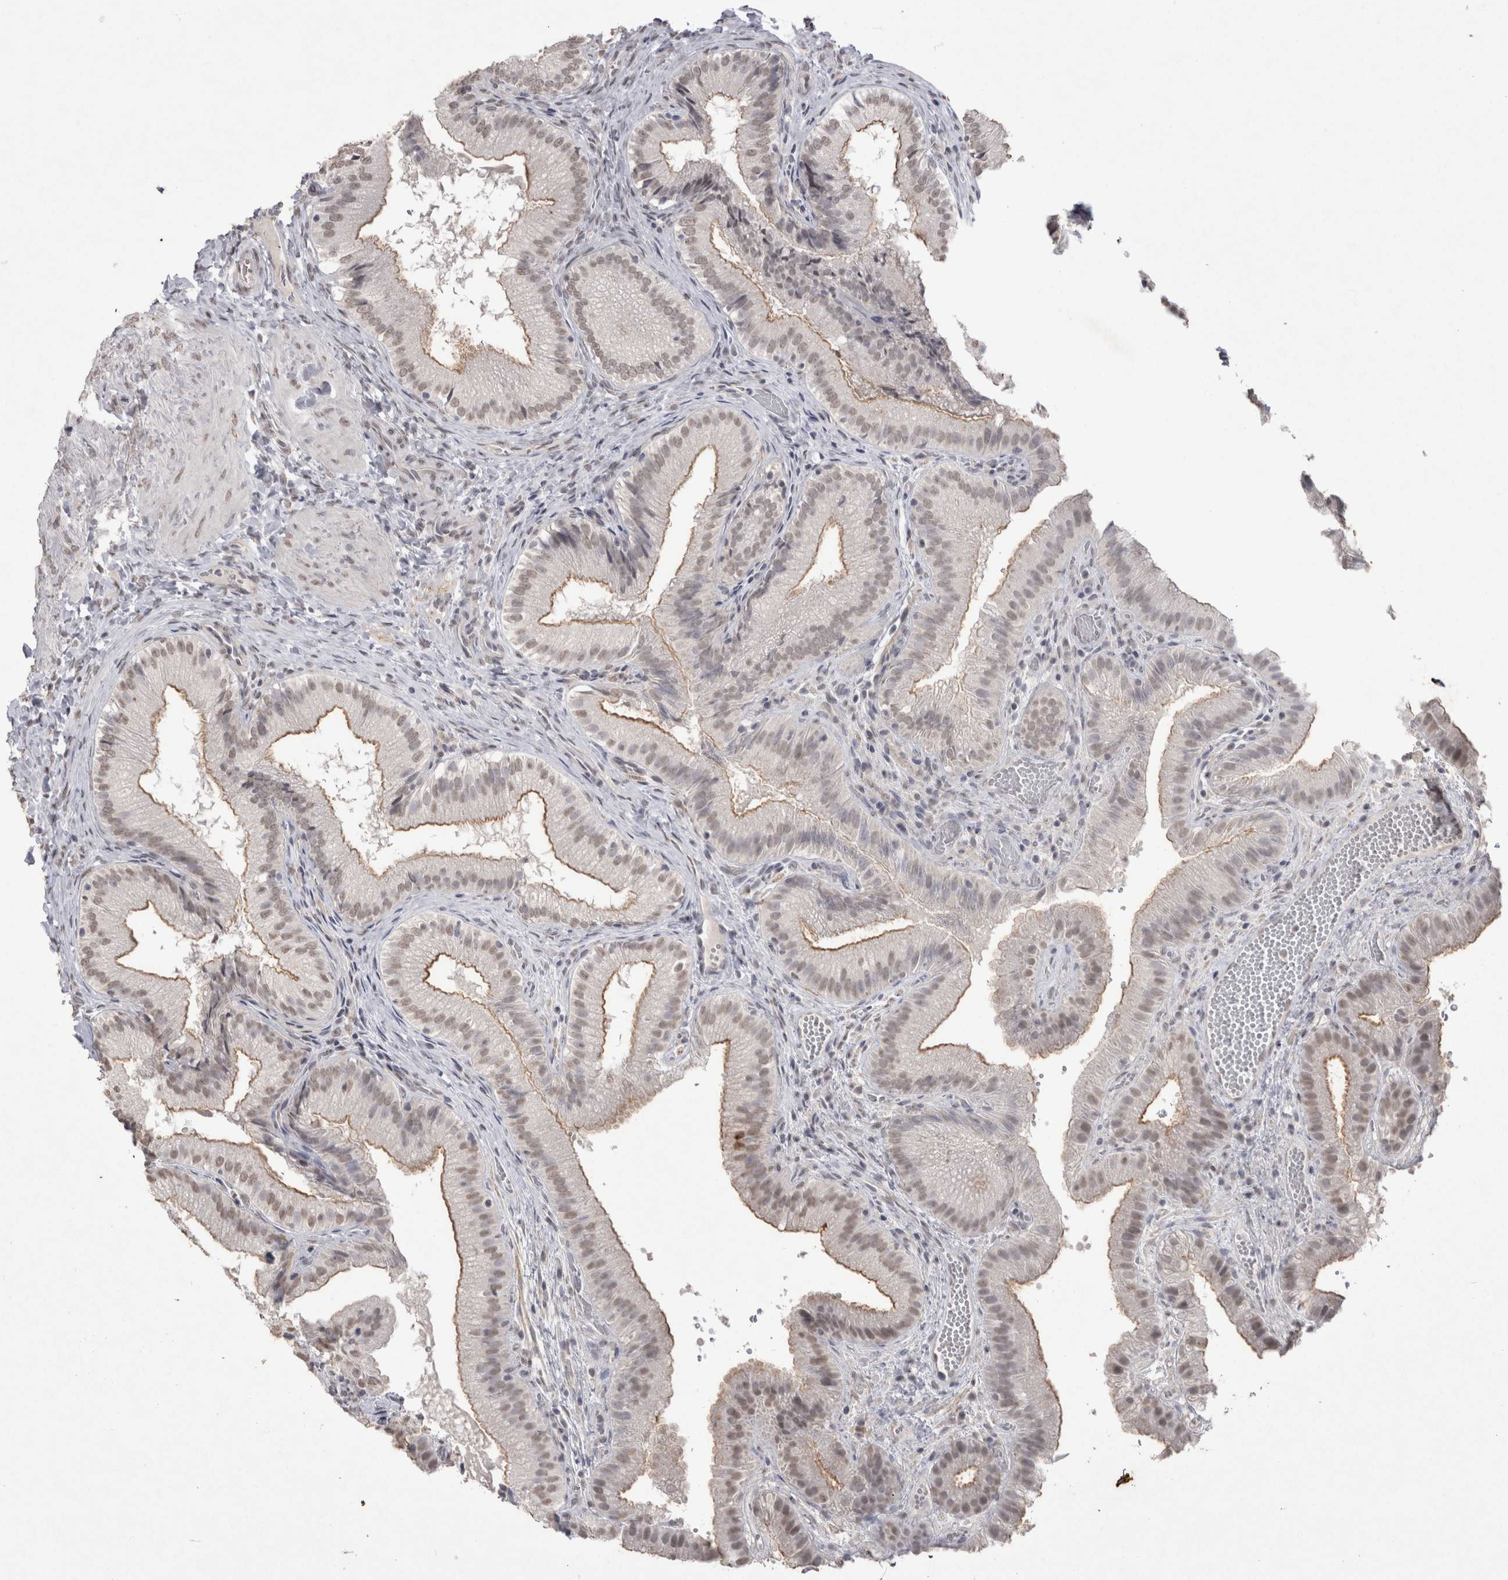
{"staining": {"intensity": "moderate", "quantity": ">75%", "location": "cytoplasmic/membranous,nuclear"}, "tissue": "gallbladder", "cell_type": "Glandular cells", "image_type": "normal", "snomed": [{"axis": "morphology", "description": "Normal tissue, NOS"}, {"axis": "topography", "description": "Gallbladder"}], "caption": "The immunohistochemical stain highlights moderate cytoplasmic/membranous,nuclear staining in glandular cells of benign gallbladder.", "gene": "DDX4", "patient": {"sex": "female", "age": 30}}